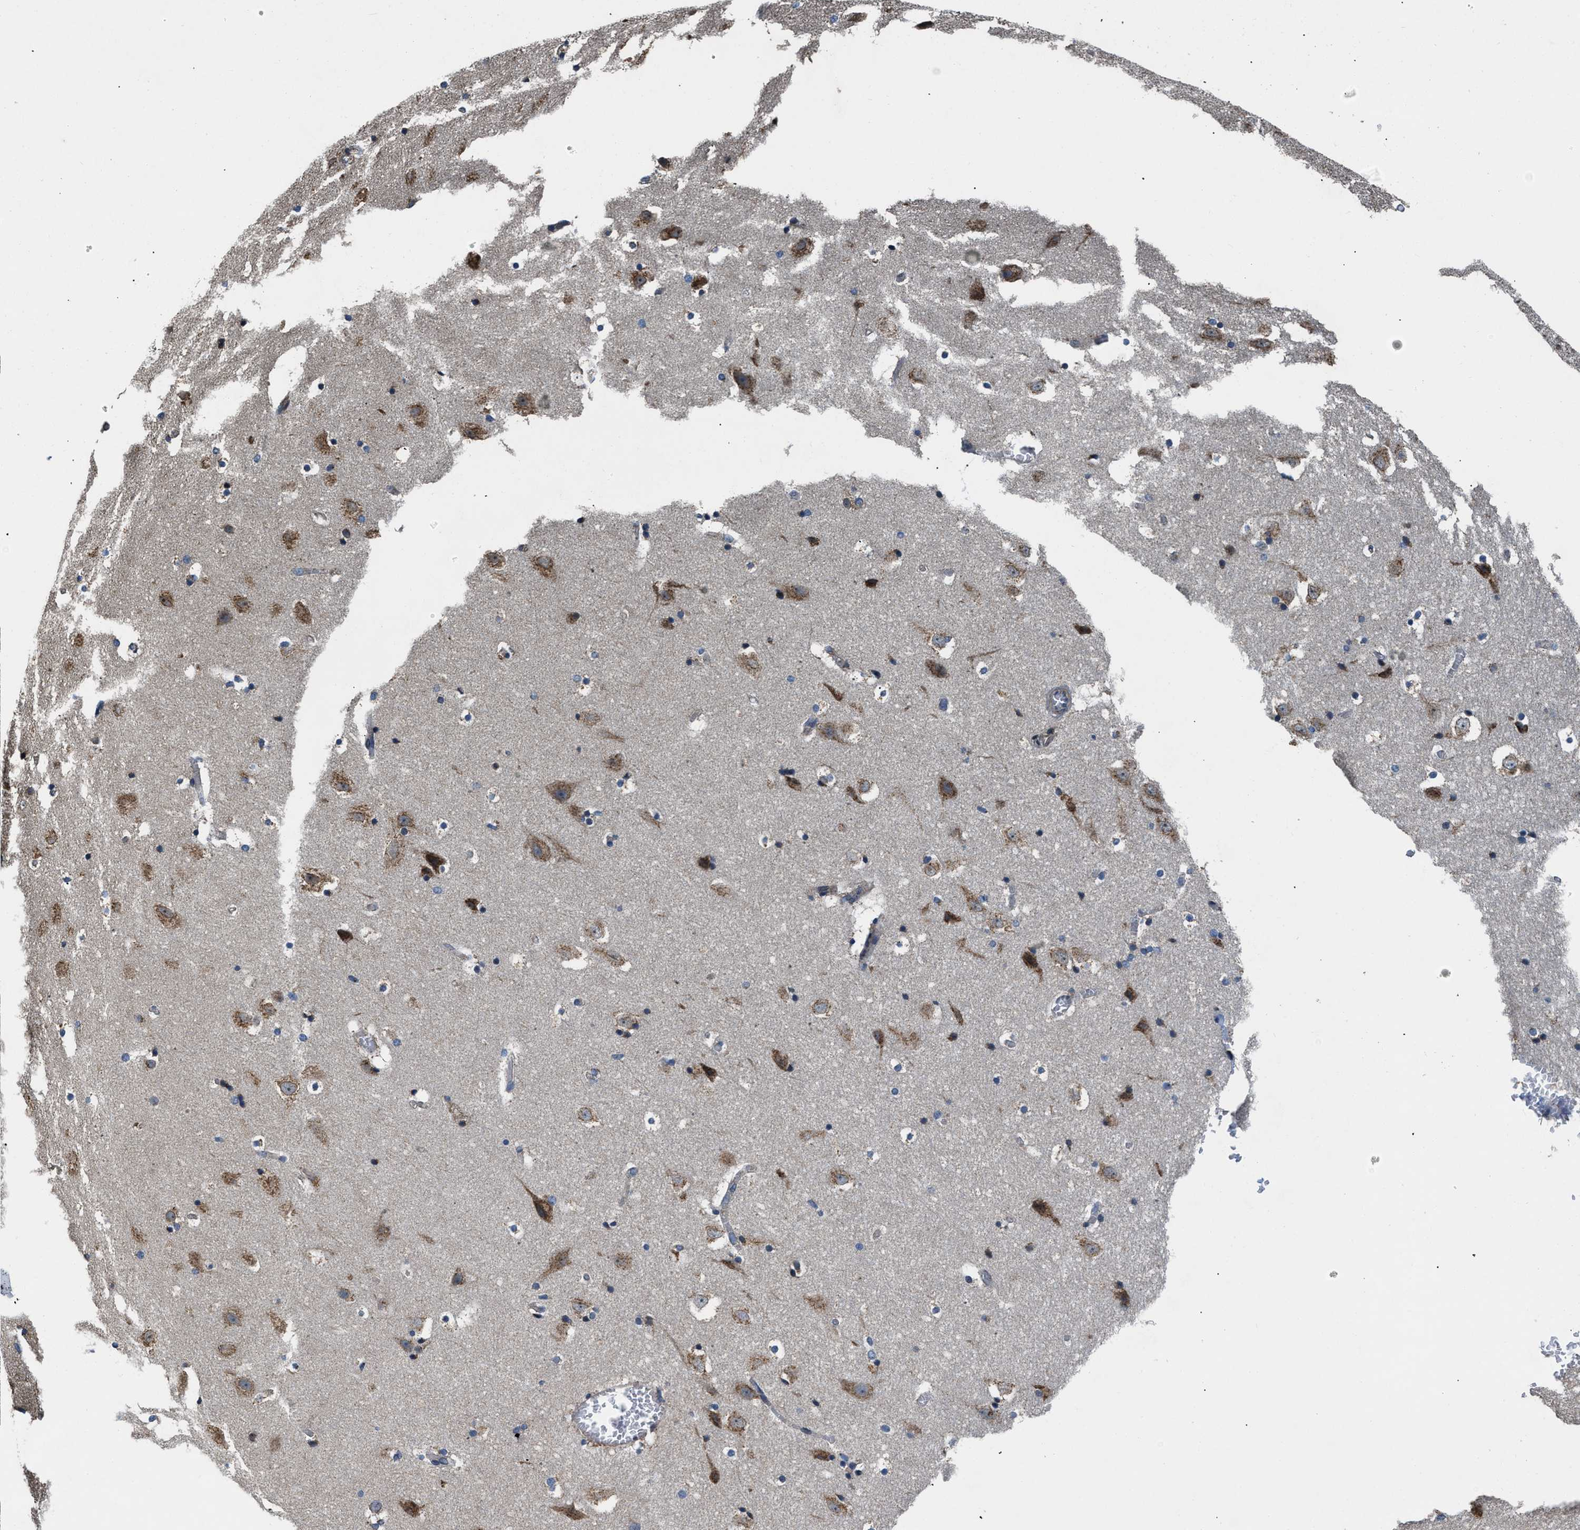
{"staining": {"intensity": "negative", "quantity": "none", "location": "none"}, "tissue": "hippocampus", "cell_type": "Glial cells", "image_type": "normal", "snomed": [{"axis": "morphology", "description": "Normal tissue, NOS"}, {"axis": "topography", "description": "Hippocampus"}], "caption": "Micrograph shows no protein positivity in glial cells of normal hippocampus. (DAB (3,3'-diaminobenzidine) immunohistochemistry with hematoxylin counter stain).", "gene": "CEP128", "patient": {"sex": "male", "age": 45}}